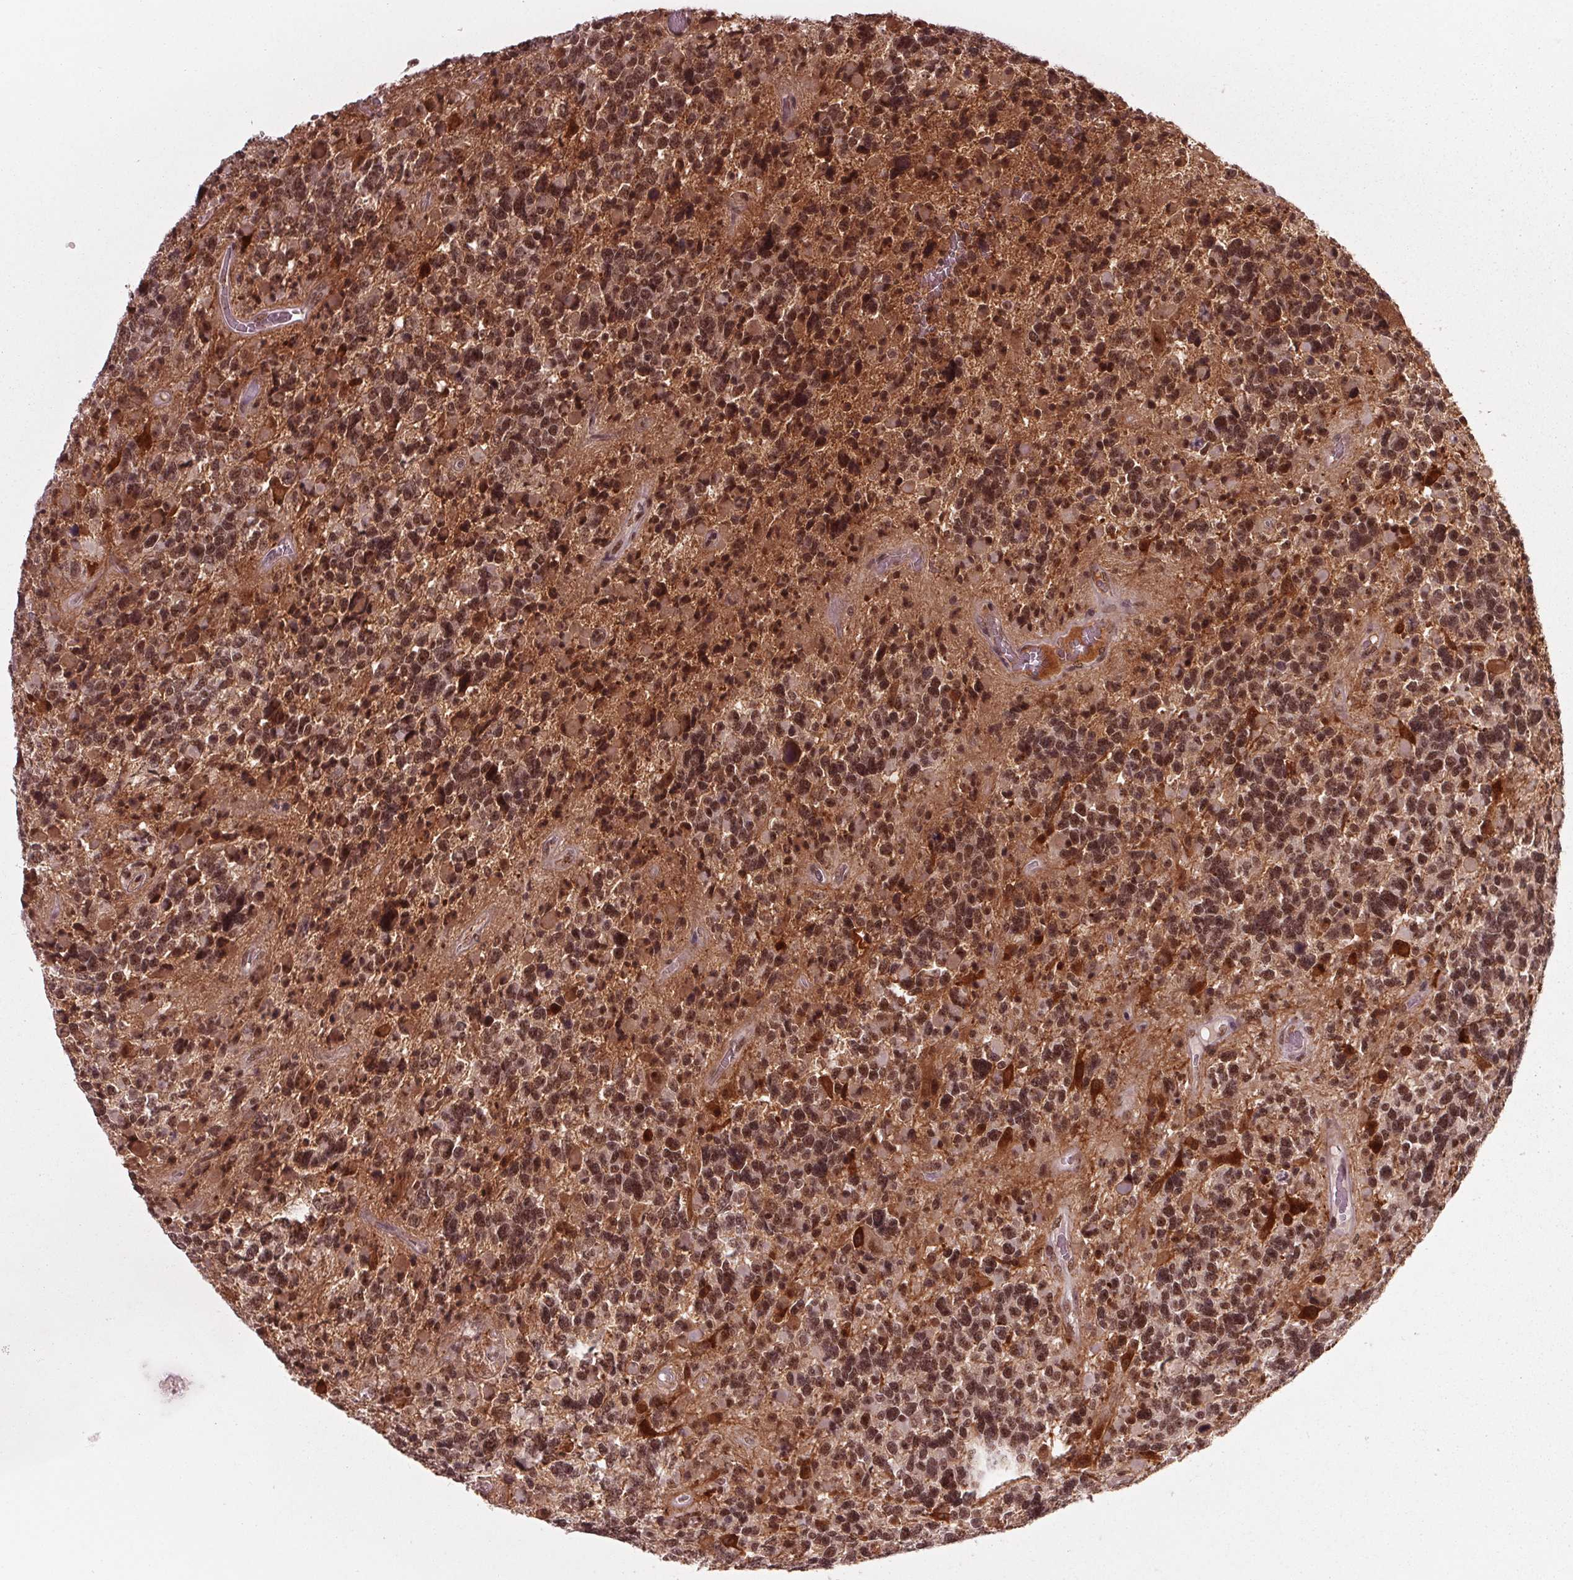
{"staining": {"intensity": "strong", "quantity": ">75%", "location": "nuclear"}, "tissue": "glioma", "cell_type": "Tumor cells", "image_type": "cancer", "snomed": [{"axis": "morphology", "description": "Glioma, malignant, High grade"}, {"axis": "topography", "description": "Brain"}], "caption": "A histopathology image of malignant high-grade glioma stained for a protein demonstrates strong nuclear brown staining in tumor cells.", "gene": "DDX41", "patient": {"sex": "female", "age": 40}}